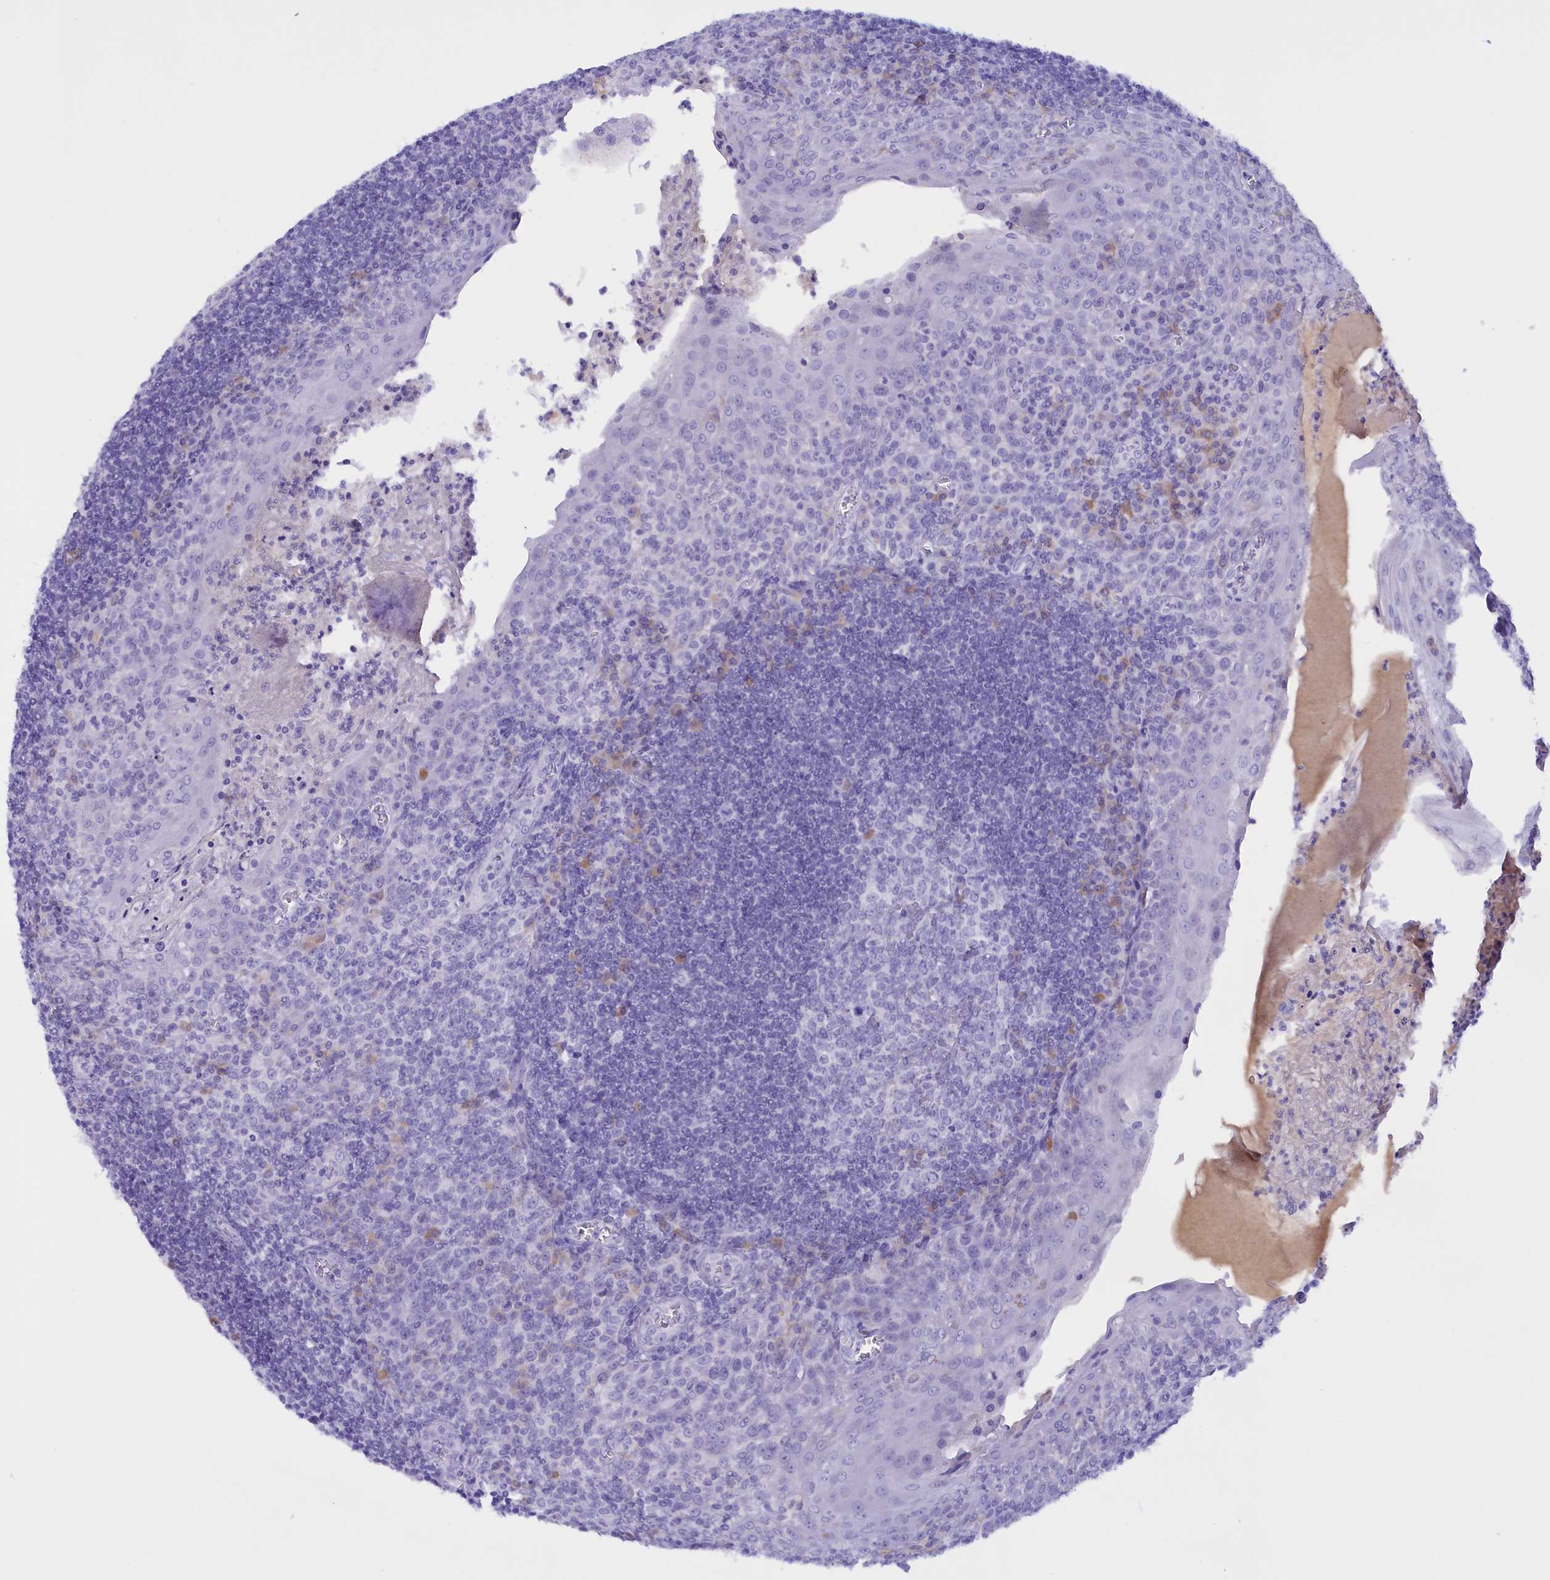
{"staining": {"intensity": "negative", "quantity": "none", "location": "none"}, "tissue": "tonsil", "cell_type": "Germinal center cells", "image_type": "normal", "snomed": [{"axis": "morphology", "description": "Normal tissue, NOS"}, {"axis": "topography", "description": "Tonsil"}], "caption": "Germinal center cells are negative for protein expression in unremarkable human tonsil. (DAB (3,3'-diaminobenzidine) immunohistochemistry (IHC) visualized using brightfield microscopy, high magnification).", "gene": "PROK2", "patient": {"sex": "male", "age": 27}}